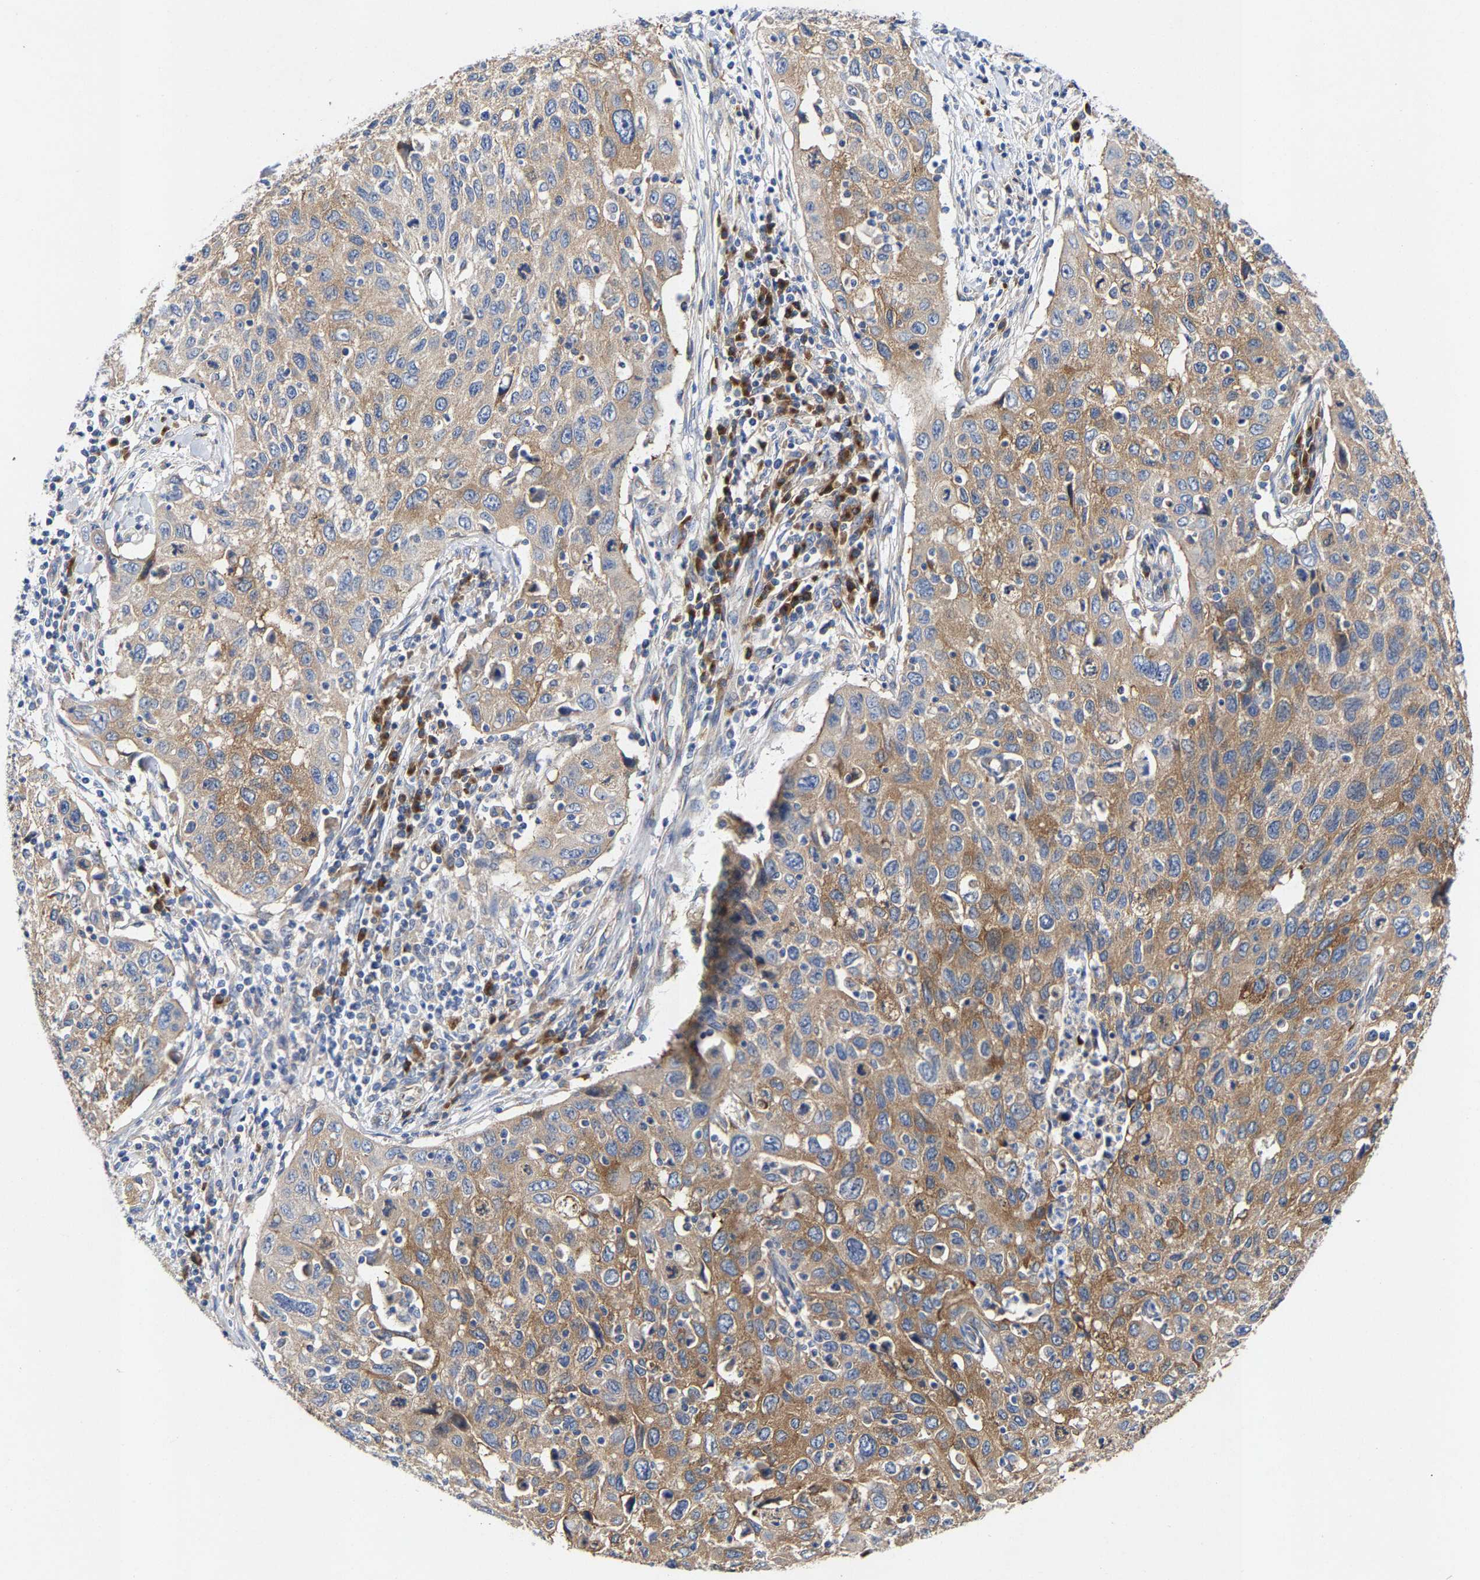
{"staining": {"intensity": "moderate", "quantity": ">75%", "location": "cytoplasmic/membranous"}, "tissue": "cervical cancer", "cell_type": "Tumor cells", "image_type": "cancer", "snomed": [{"axis": "morphology", "description": "Squamous cell carcinoma, NOS"}, {"axis": "topography", "description": "Cervix"}], "caption": "Human cervical cancer (squamous cell carcinoma) stained with a protein marker exhibits moderate staining in tumor cells.", "gene": "PPP1R15A", "patient": {"sex": "female", "age": 53}}